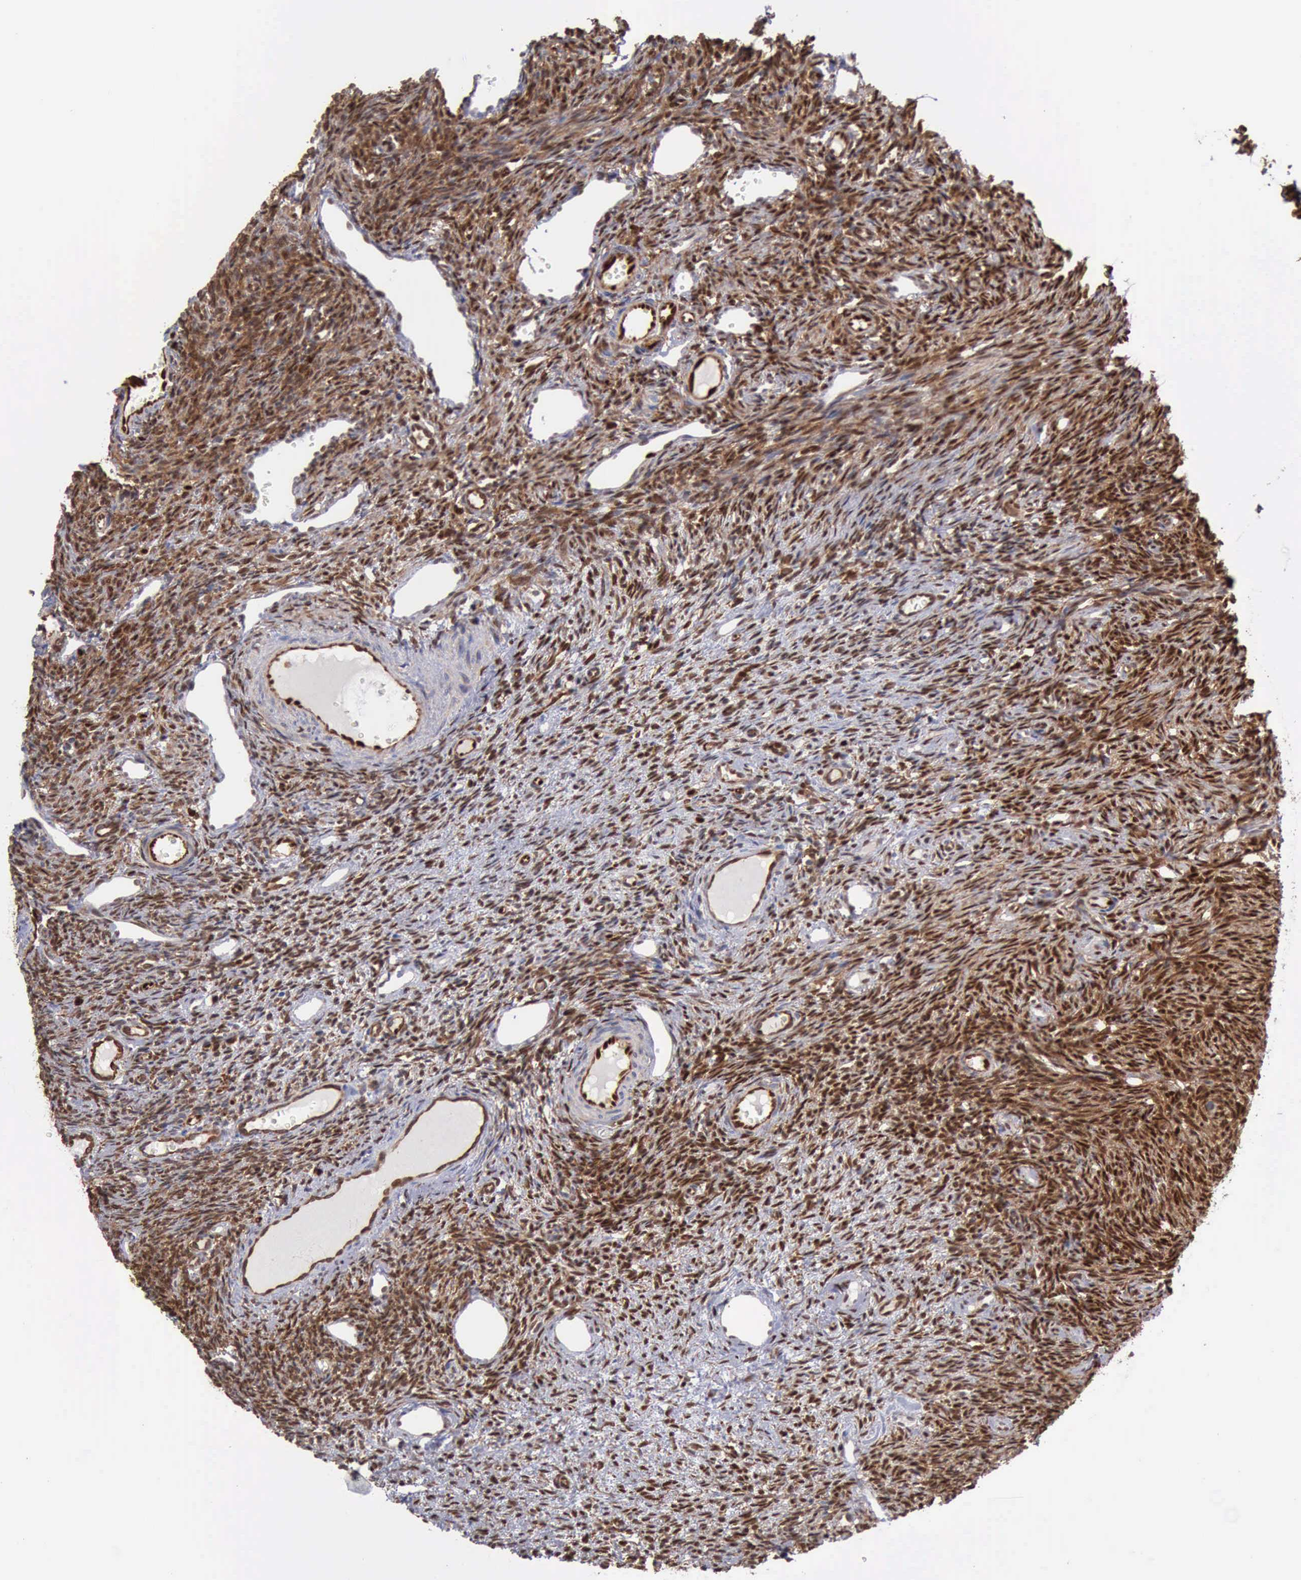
{"staining": {"intensity": "strong", "quantity": ">75%", "location": "cytoplasmic/membranous,nuclear"}, "tissue": "ovary", "cell_type": "Ovarian stroma cells", "image_type": "normal", "snomed": [{"axis": "morphology", "description": "Normal tissue, NOS"}, {"axis": "topography", "description": "Ovary"}], "caption": "This image shows immunohistochemistry (IHC) staining of unremarkable ovary, with high strong cytoplasmic/membranous,nuclear staining in about >75% of ovarian stroma cells.", "gene": "PDCD4", "patient": {"sex": "female", "age": 33}}